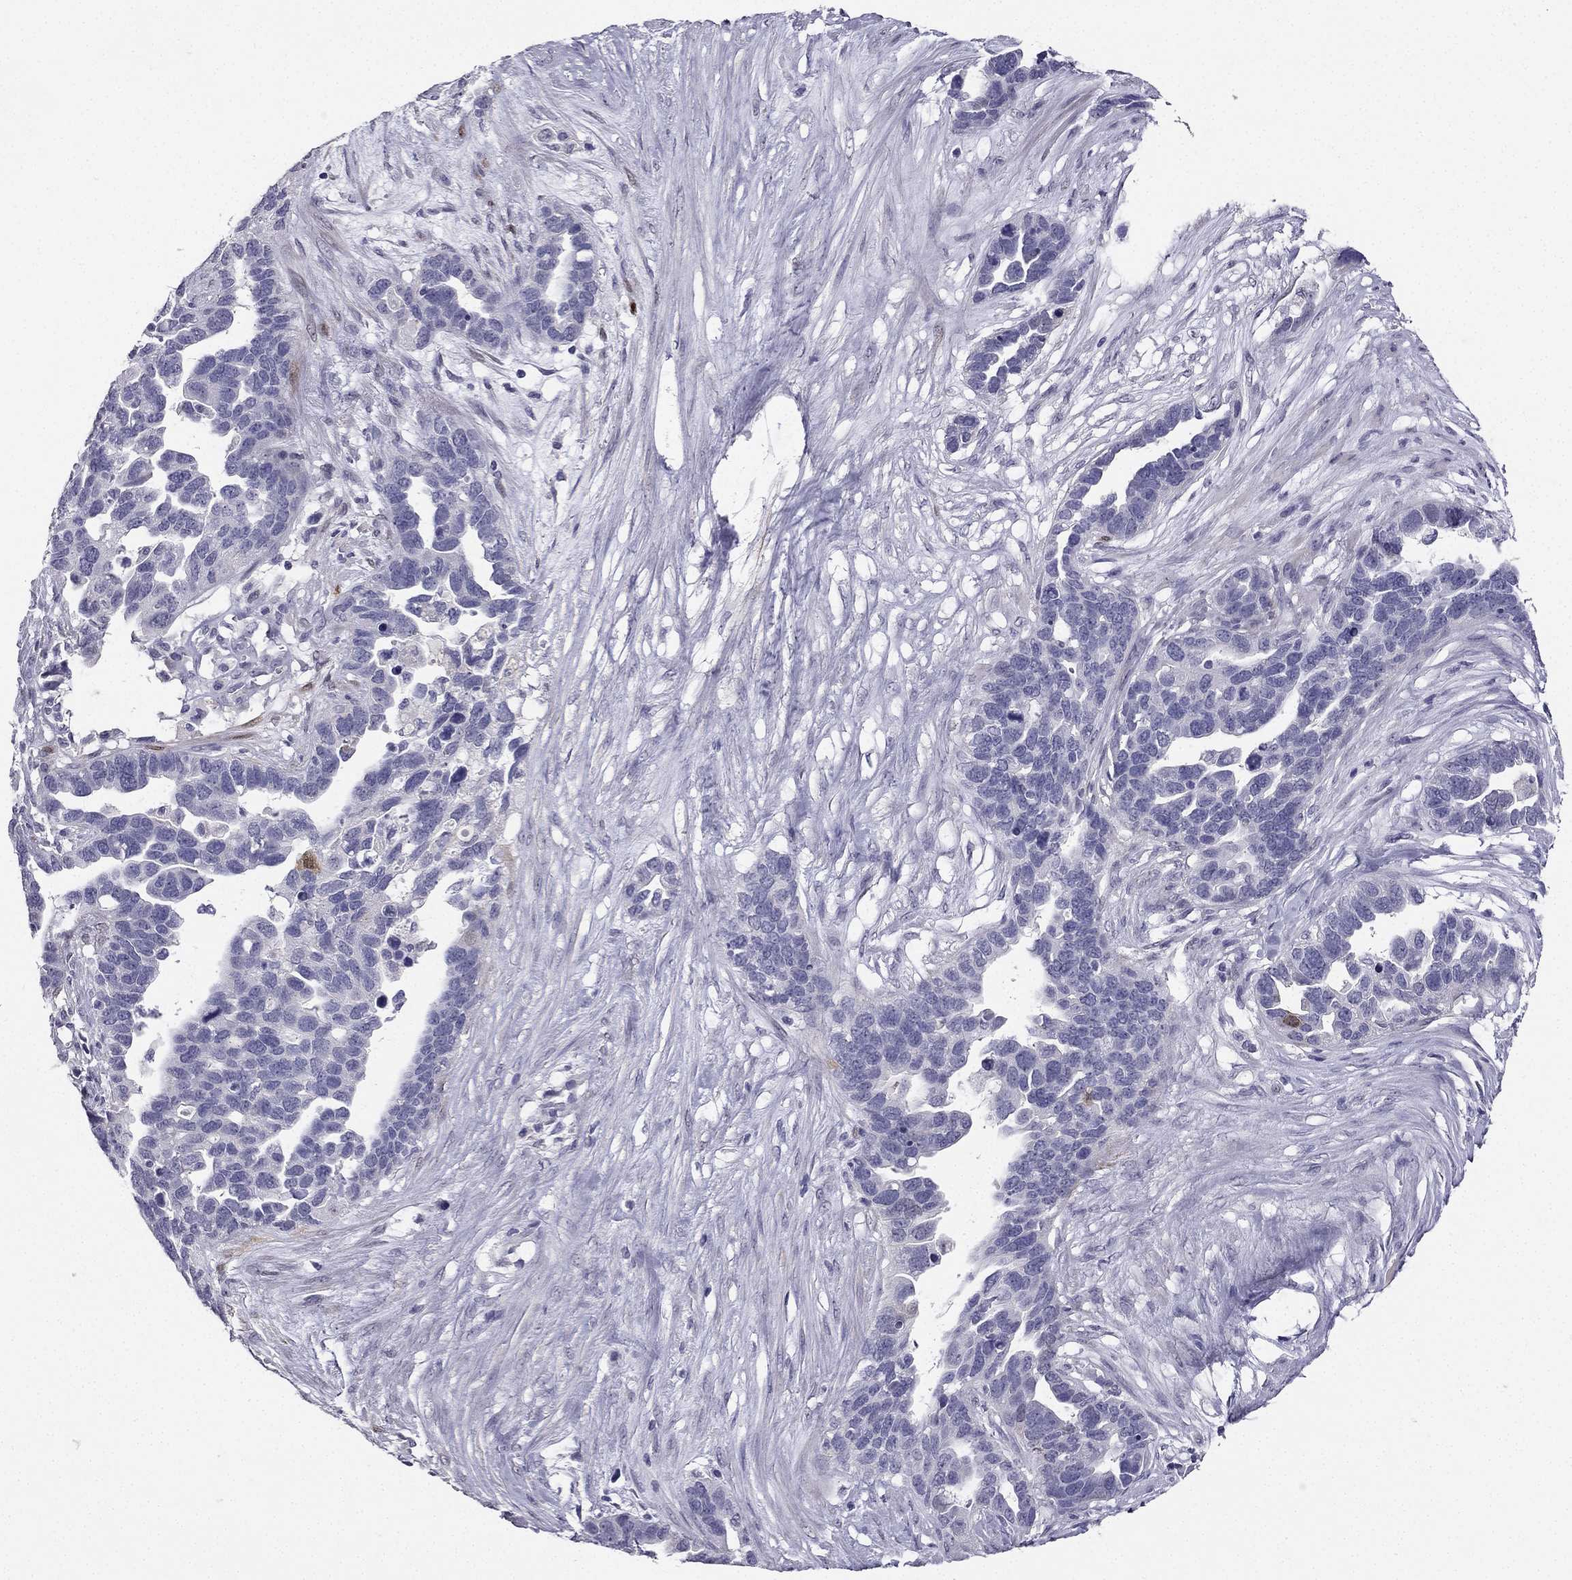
{"staining": {"intensity": "negative", "quantity": "none", "location": "none"}, "tissue": "ovarian cancer", "cell_type": "Tumor cells", "image_type": "cancer", "snomed": [{"axis": "morphology", "description": "Cystadenocarcinoma, serous, NOS"}, {"axis": "topography", "description": "Ovary"}], "caption": "Immunohistochemistry (IHC) image of neoplastic tissue: ovarian cancer (serous cystadenocarcinoma) stained with DAB demonstrates no significant protein staining in tumor cells.", "gene": "CALB2", "patient": {"sex": "female", "age": 54}}